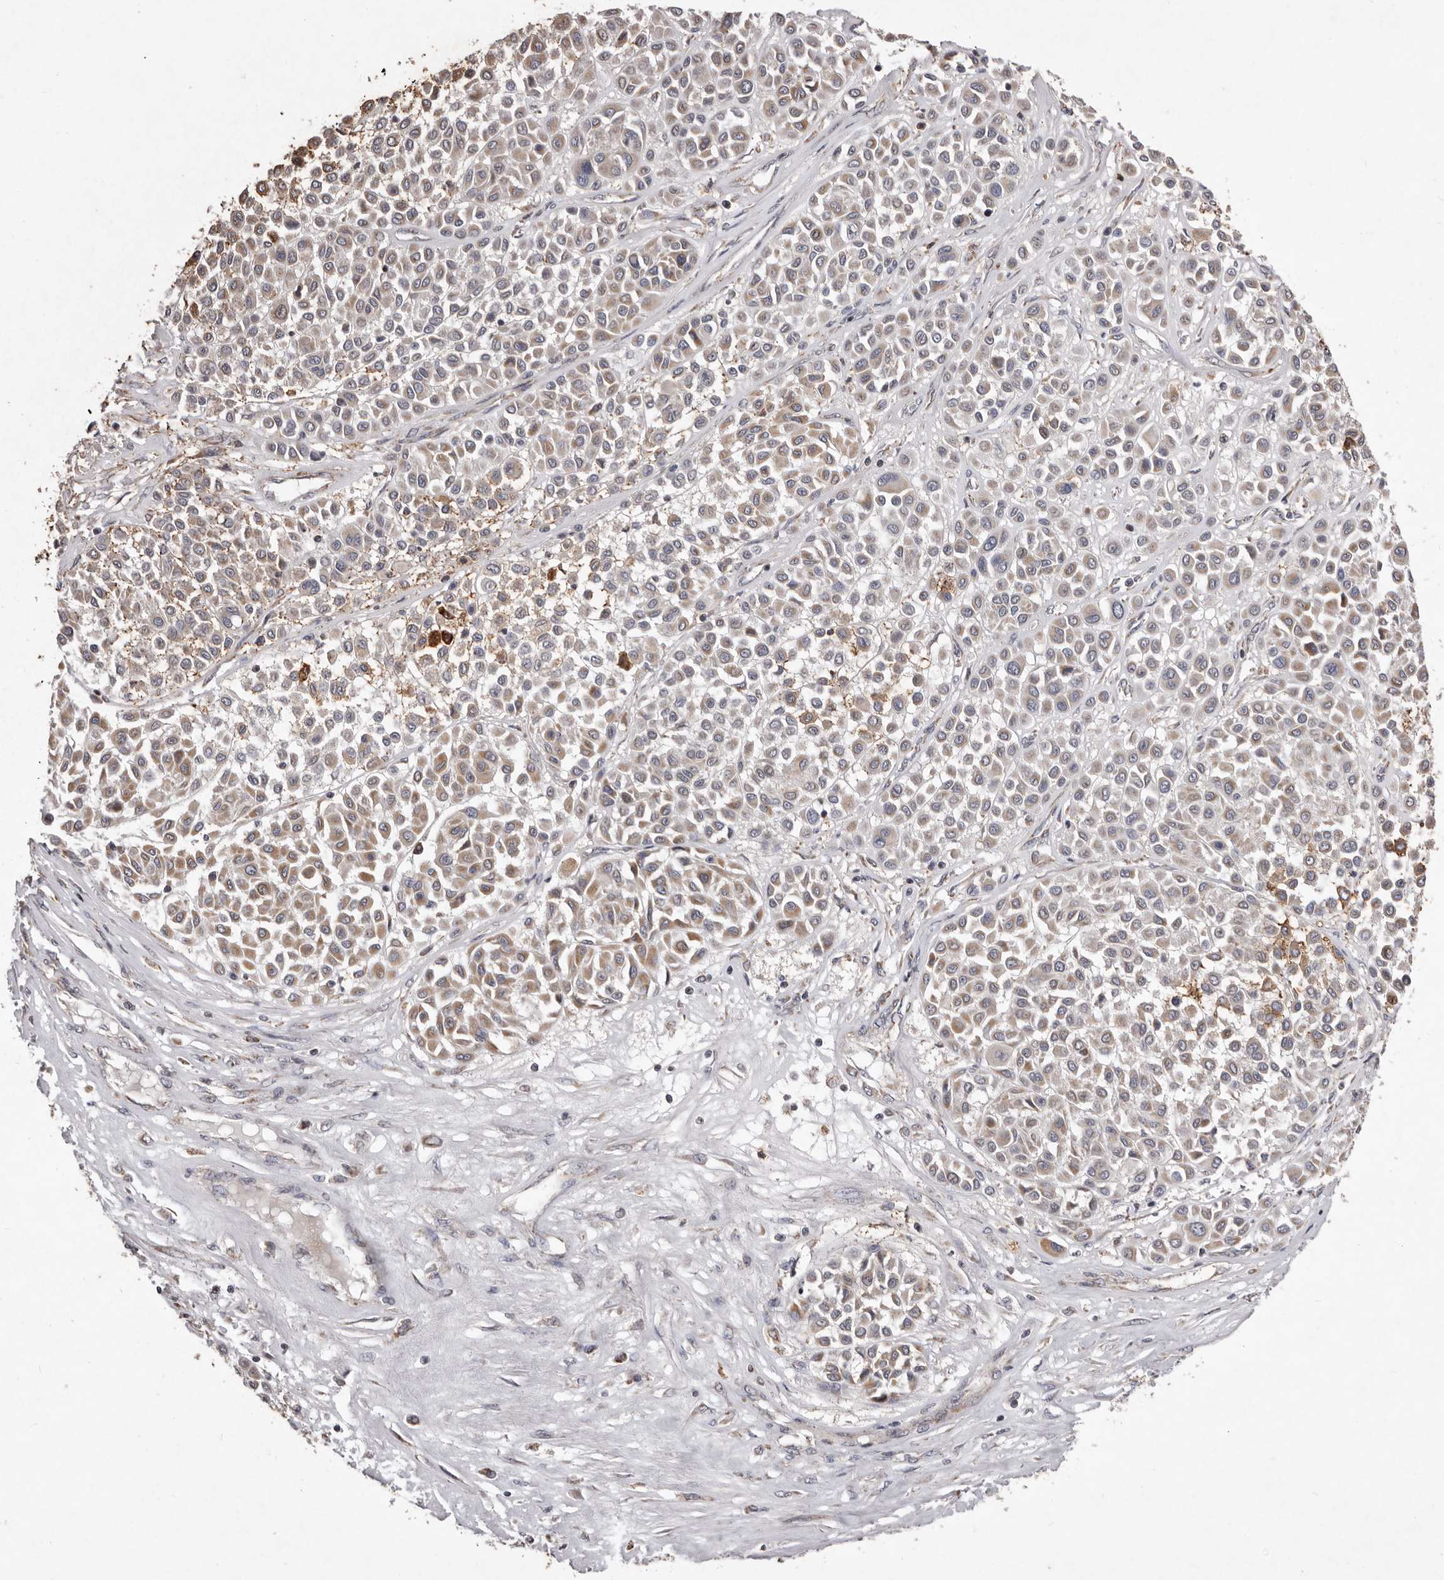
{"staining": {"intensity": "moderate", "quantity": "<25%", "location": "cytoplasmic/membranous"}, "tissue": "melanoma", "cell_type": "Tumor cells", "image_type": "cancer", "snomed": [{"axis": "morphology", "description": "Malignant melanoma, Metastatic site"}, {"axis": "topography", "description": "Soft tissue"}], "caption": "Immunohistochemistry image of human malignant melanoma (metastatic site) stained for a protein (brown), which displays low levels of moderate cytoplasmic/membranous positivity in about <25% of tumor cells.", "gene": "CXCL14", "patient": {"sex": "male", "age": 41}}